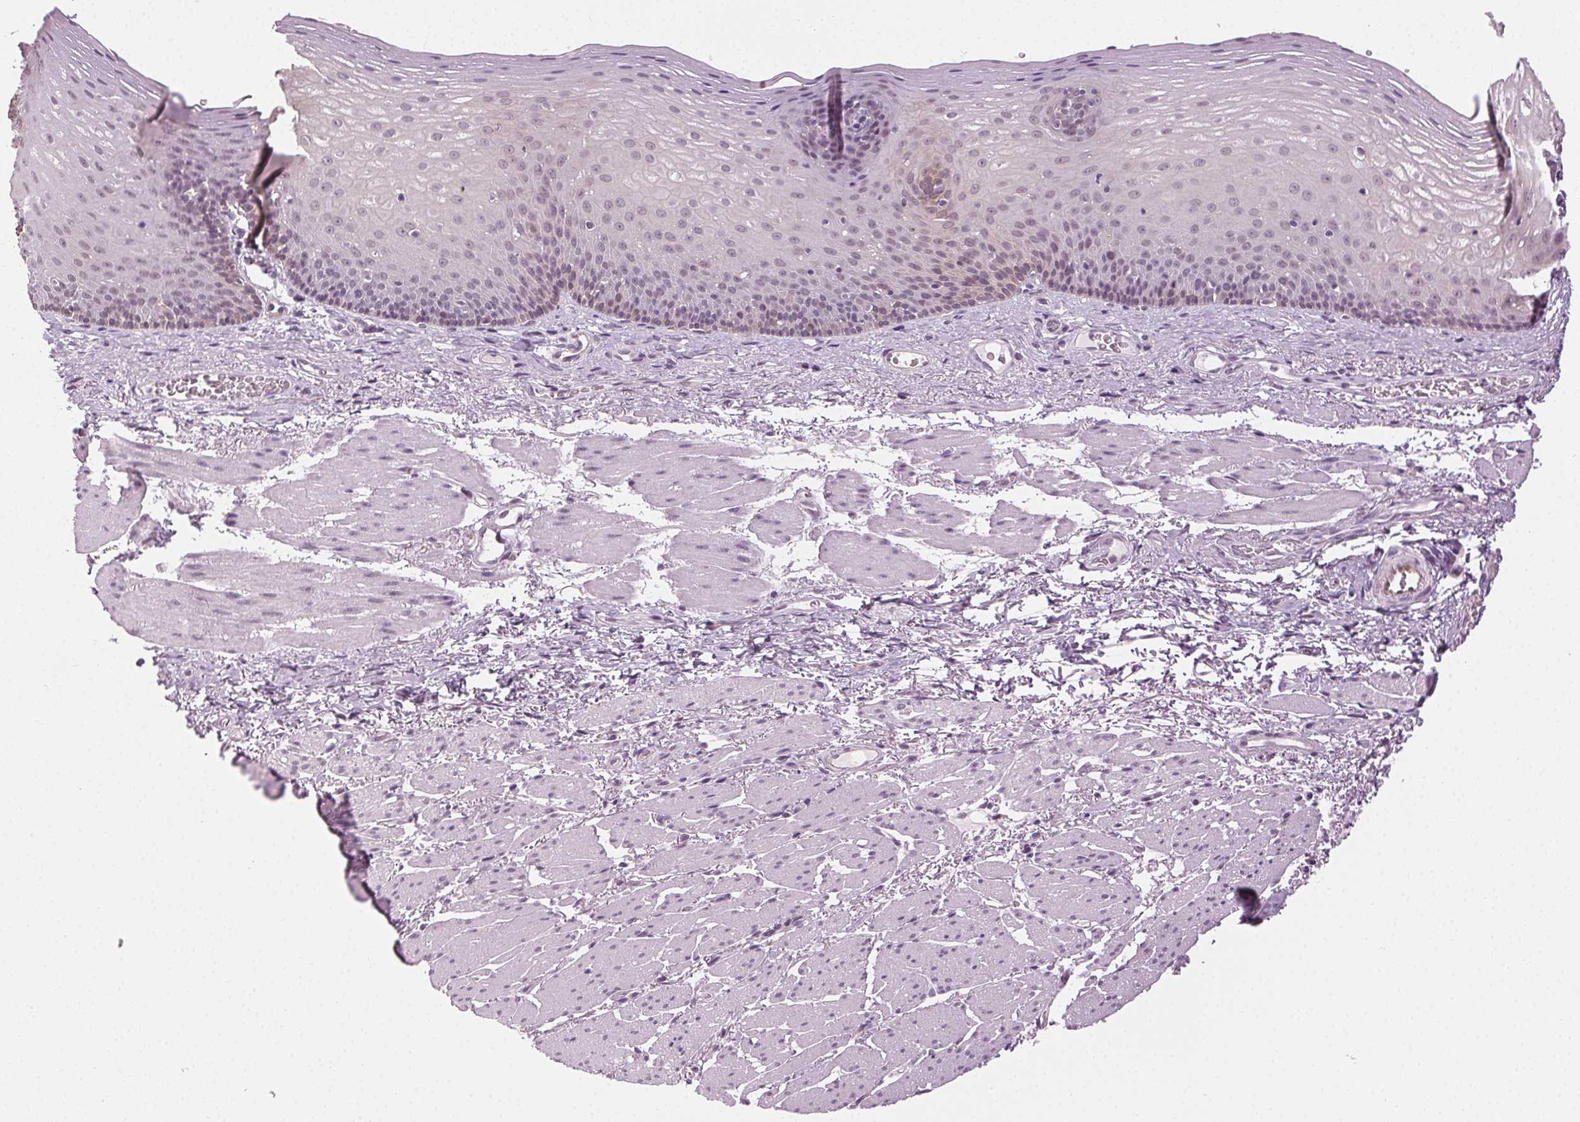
{"staining": {"intensity": "weak", "quantity": "25%-75%", "location": "nuclear"}, "tissue": "esophagus", "cell_type": "Squamous epithelial cells", "image_type": "normal", "snomed": [{"axis": "morphology", "description": "Normal tissue, NOS"}, {"axis": "topography", "description": "Esophagus"}], "caption": "Benign esophagus reveals weak nuclear expression in approximately 25%-75% of squamous epithelial cells, visualized by immunohistochemistry. Using DAB (3,3'-diaminobenzidine) (brown) and hematoxylin (blue) stains, captured at high magnification using brightfield microscopy.", "gene": "AIF1L", "patient": {"sex": "male", "age": 76}}